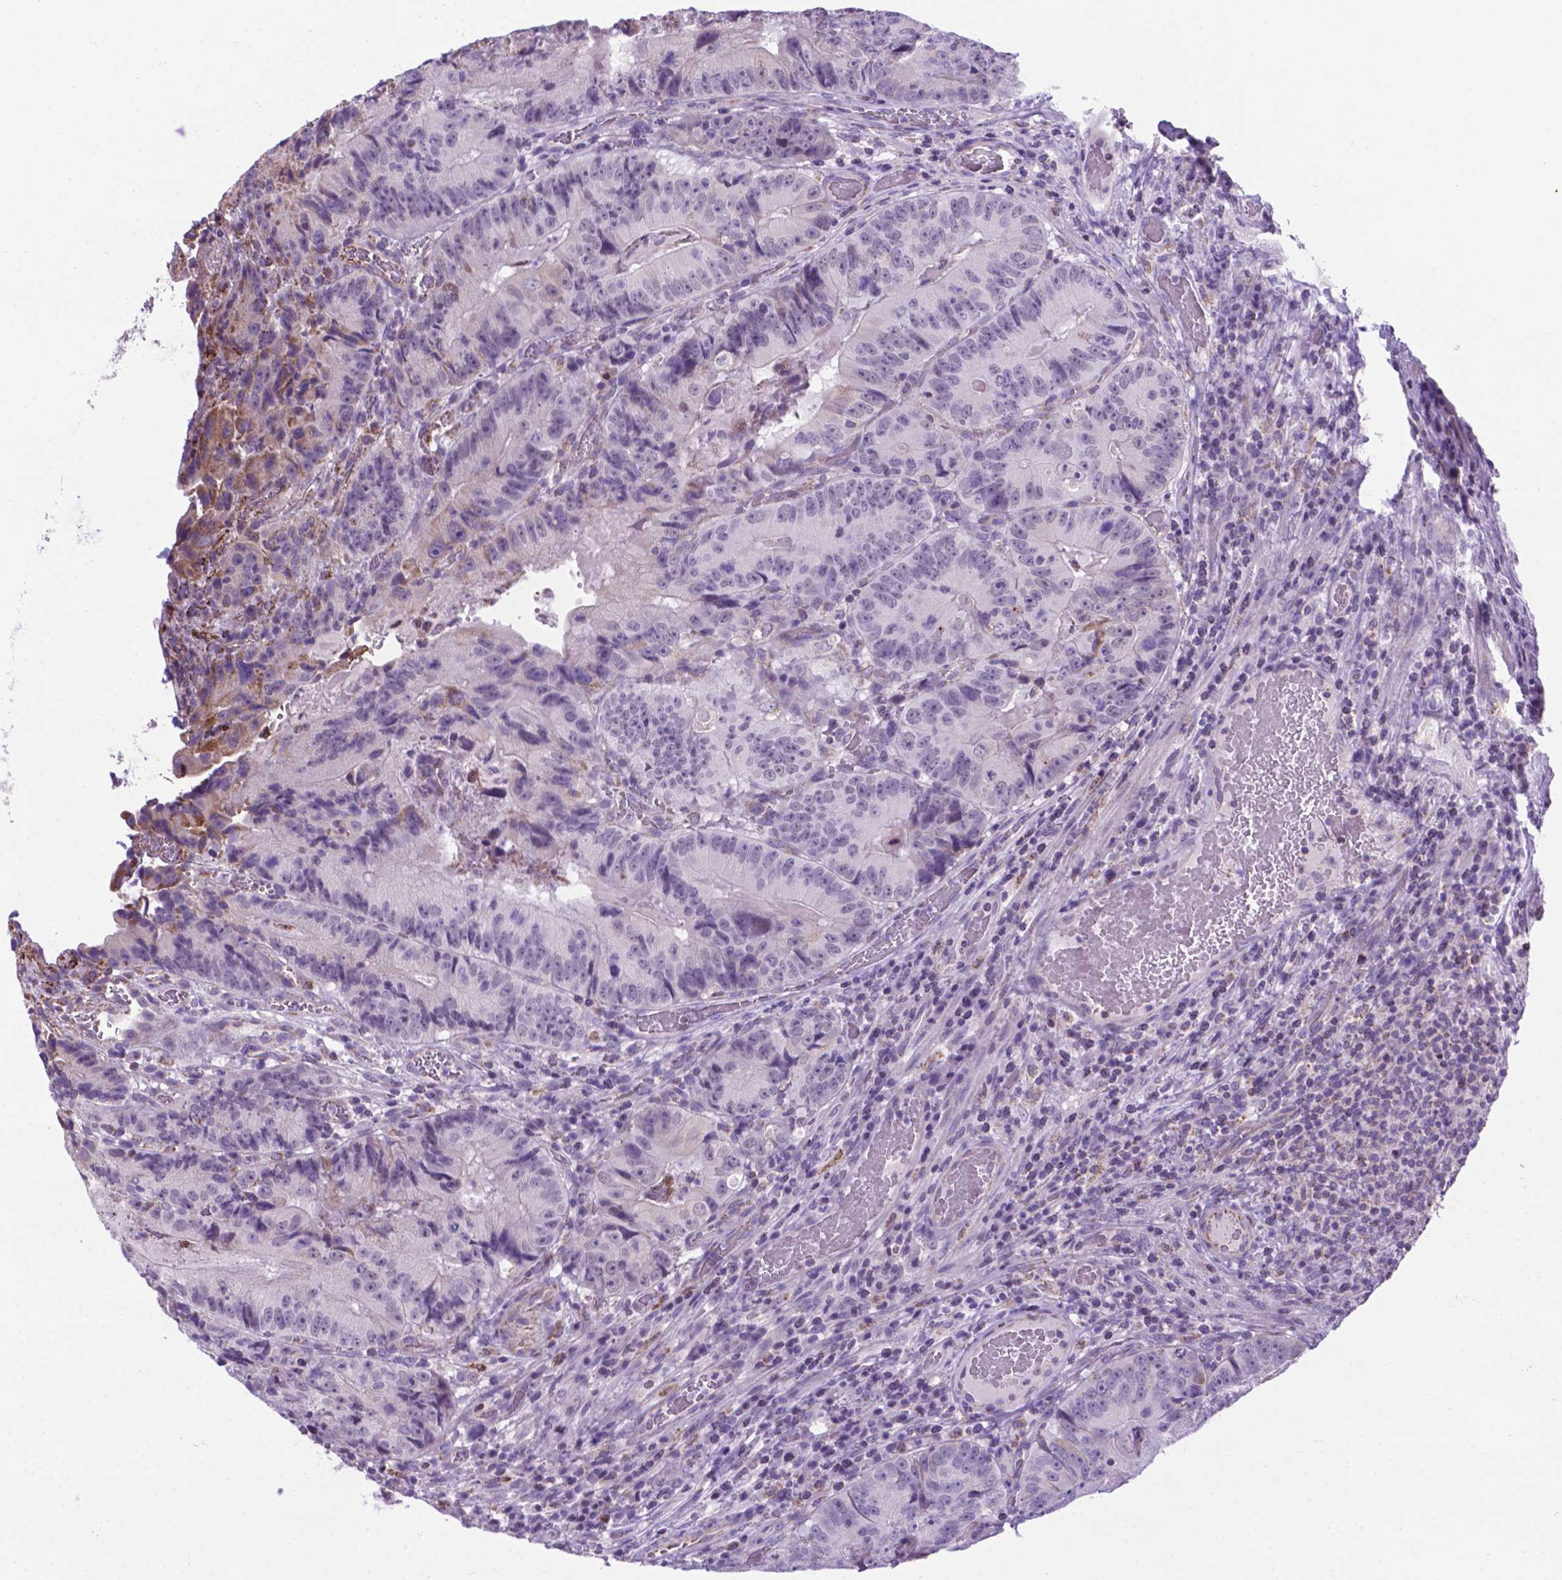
{"staining": {"intensity": "negative", "quantity": "none", "location": "none"}, "tissue": "colorectal cancer", "cell_type": "Tumor cells", "image_type": "cancer", "snomed": [{"axis": "morphology", "description": "Adenocarcinoma, NOS"}, {"axis": "topography", "description": "Colon"}], "caption": "There is no significant positivity in tumor cells of colorectal cancer.", "gene": "POU3F3", "patient": {"sex": "female", "age": 86}}